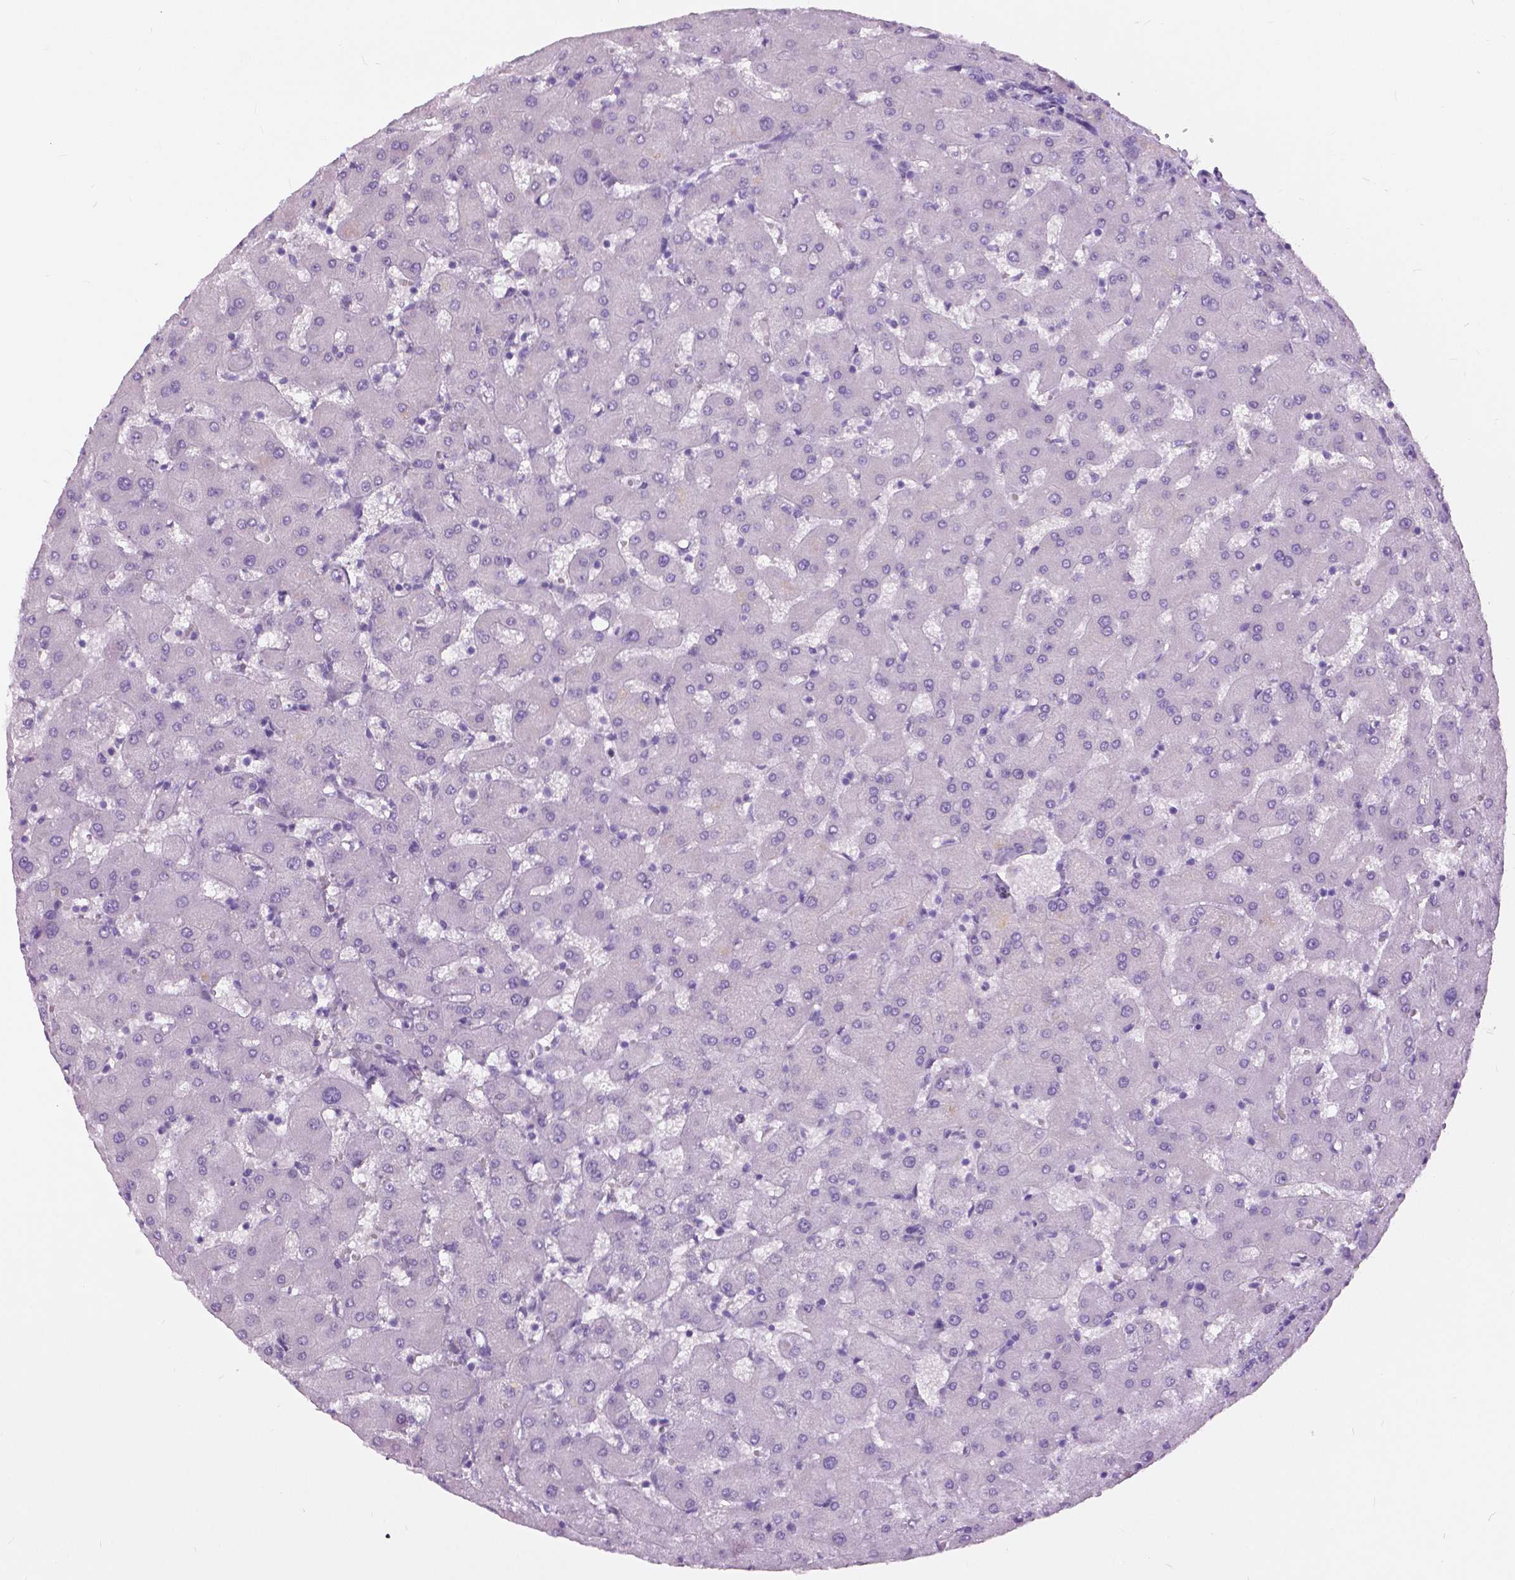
{"staining": {"intensity": "negative", "quantity": "none", "location": "none"}, "tissue": "liver", "cell_type": "Cholangiocytes", "image_type": "normal", "snomed": [{"axis": "morphology", "description": "Normal tissue, NOS"}, {"axis": "topography", "description": "Liver"}], "caption": "Immunohistochemistry (IHC) micrograph of normal liver: liver stained with DAB shows no significant protein expression in cholangiocytes.", "gene": "MYOM1", "patient": {"sex": "female", "age": 63}}